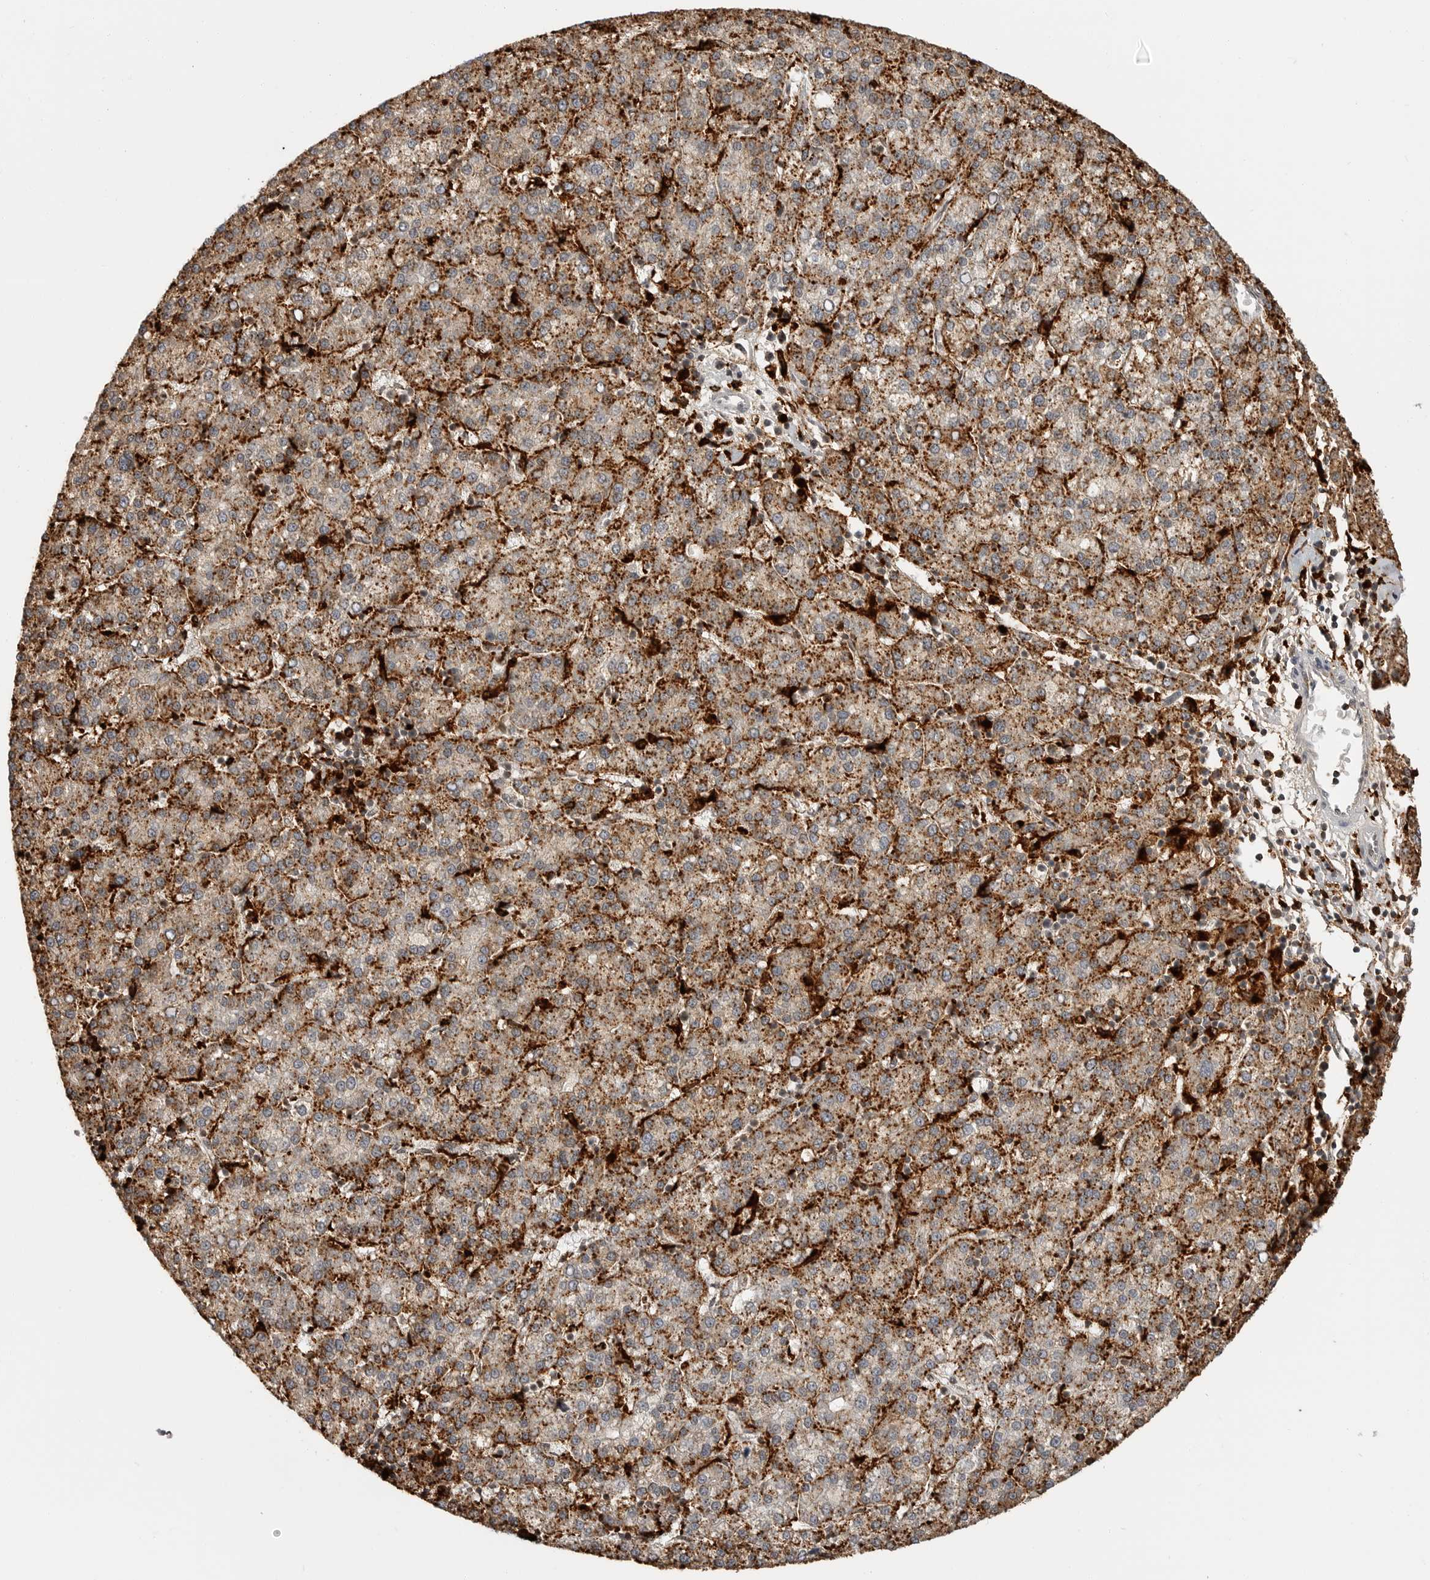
{"staining": {"intensity": "moderate", "quantity": ">75%", "location": "cytoplasmic/membranous"}, "tissue": "liver cancer", "cell_type": "Tumor cells", "image_type": "cancer", "snomed": [{"axis": "morphology", "description": "Carcinoma, Hepatocellular, NOS"}, {"axis": "topography", "description": "Liver"}], "caption": "Liver cancer (hepatocellular carcinoma) stained with a protein marker reveals moderate staining in tumor cells.", "gene": "IFI30", "patient": {"sex": "female", "age": 58}}